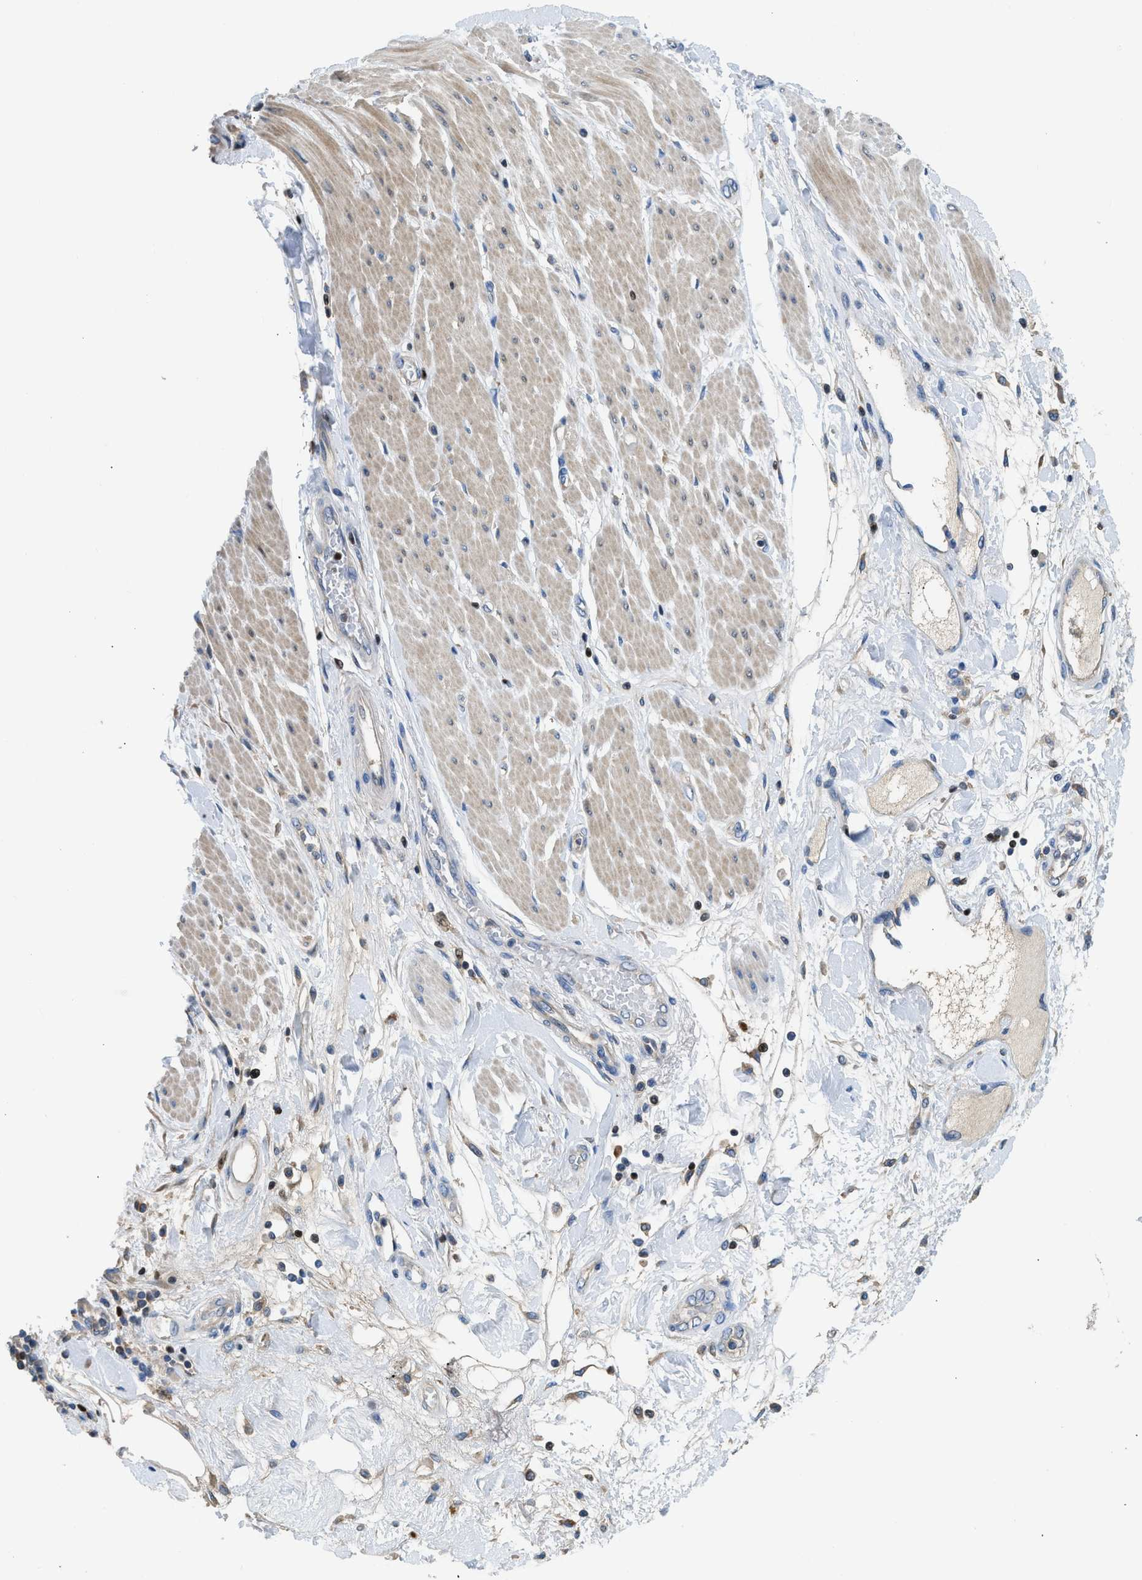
{"staining": {"intensity": "negative", "quantity": "none", "location": "none"}, "tissue": "adipose tissue", "cell_type": "Adipocytes", "image_type": "normal", "snomed": [{"axis": "morphology", "description": "Normal tissue, NOS"}, {"axis": "morphology", "description": "Adenocarcinoma, NOS"}, {"axis": "topography", "description": "Duodenum"}, {"axis": "topography", "description": "Peripheral nerve tissue"}], "caption": "This is a micrograph of immunohistochemistry staining of normal adipose tissue, which shows no expression in adipocytes. (Brightfield microscopy of DAB immunohistochemistry (IHC) at high magnification).", "gene": "TOX", "patient": {"sex": "female", "age": 60}}